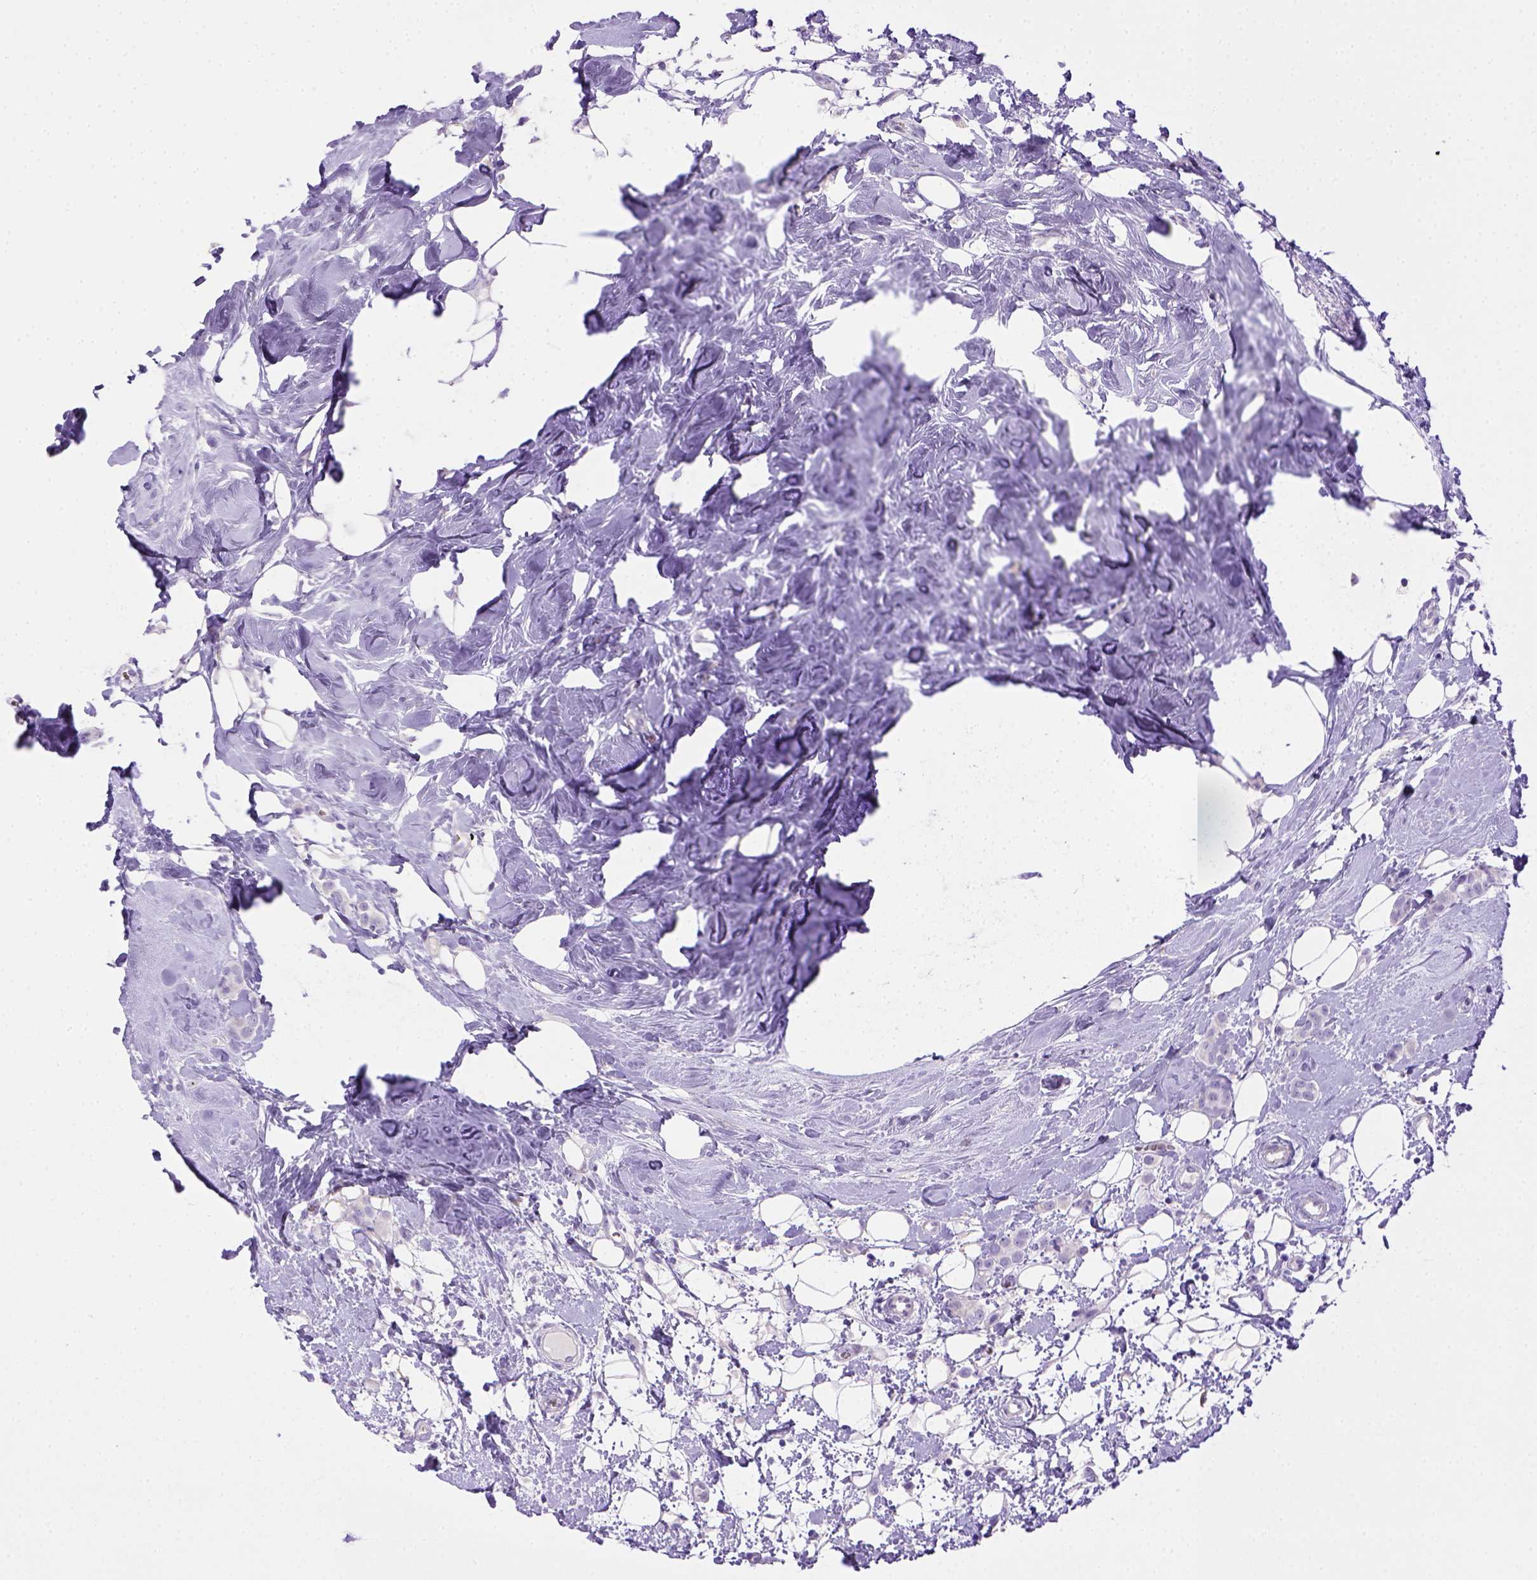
{"staining": {"intensity": "negative", "quantity": "none", "location": "none"}, "tissue": "breast cancer", "cell_type": "Tumor cells", "image_type": "cancer", "snomed": [{"axis": "morphology", "description": "Lobular carcinoma"}, {"axis": "topography", "description": "Breast"}], "caption": "Immunohistochemical staining of breast lobular carcinoma displays no significant positivity in tumor cells.", "gene": "BAAT", "patient": {"sex": "female", "age": 49}}